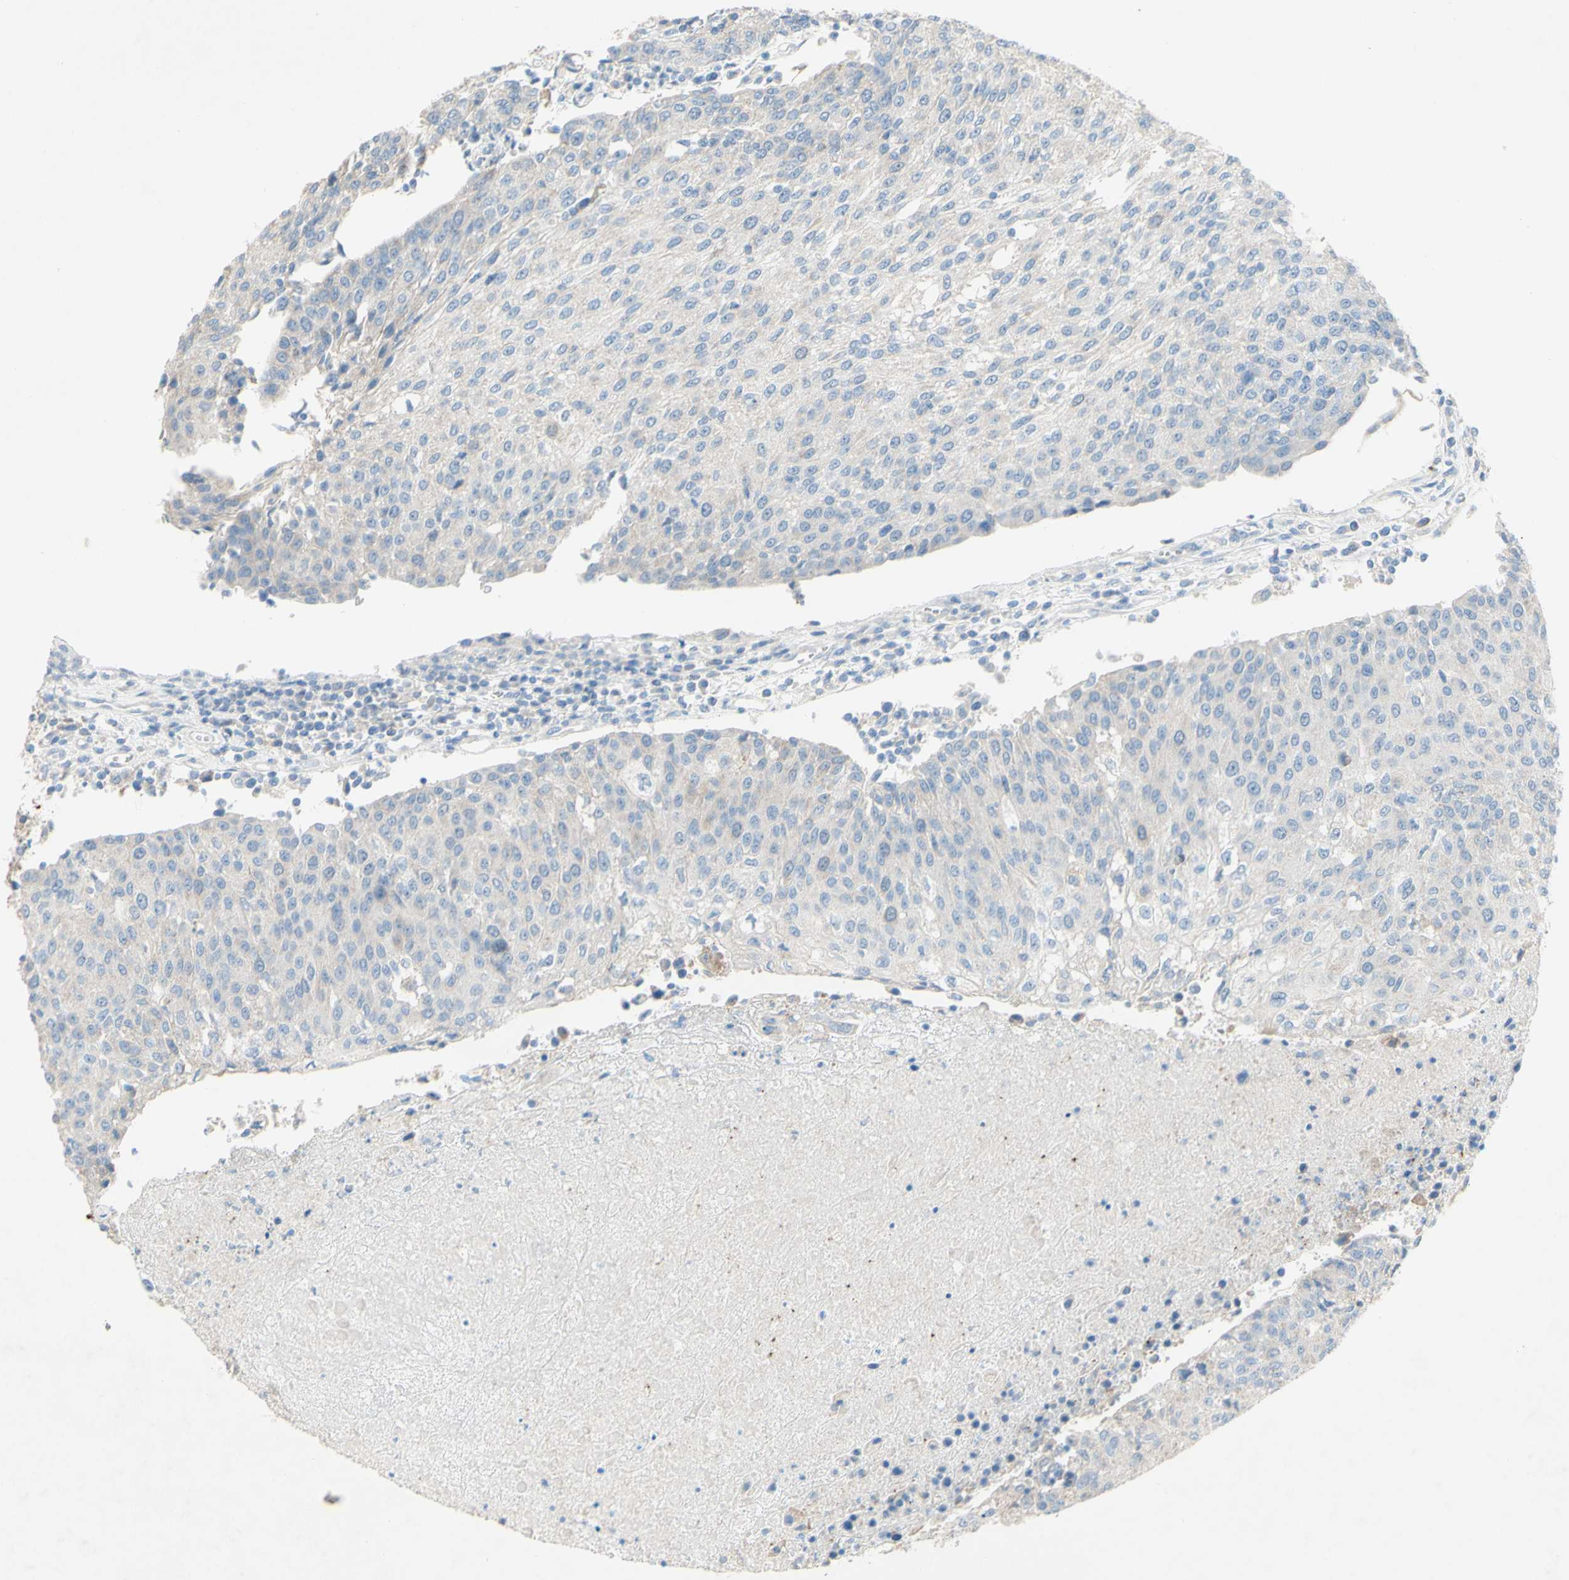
{"staining": {"intensity": "negative", "quantity": "none", "location": "none"}, "tissue": "urothelial cancer", "cell_type": "Tumor cells", "image_type": "cancer", "snomed": [{"axis": "morphology", "description": "Urothelial carcinoma, High grade"}, {"axis": "topography", "description": "Urinary bladder"}], "caption": "Protein analysis of urothelial cancer displays no significant expression in tumor cells.", "gene": "ACADL", "patient": {"sex": "female", "age": 85}}